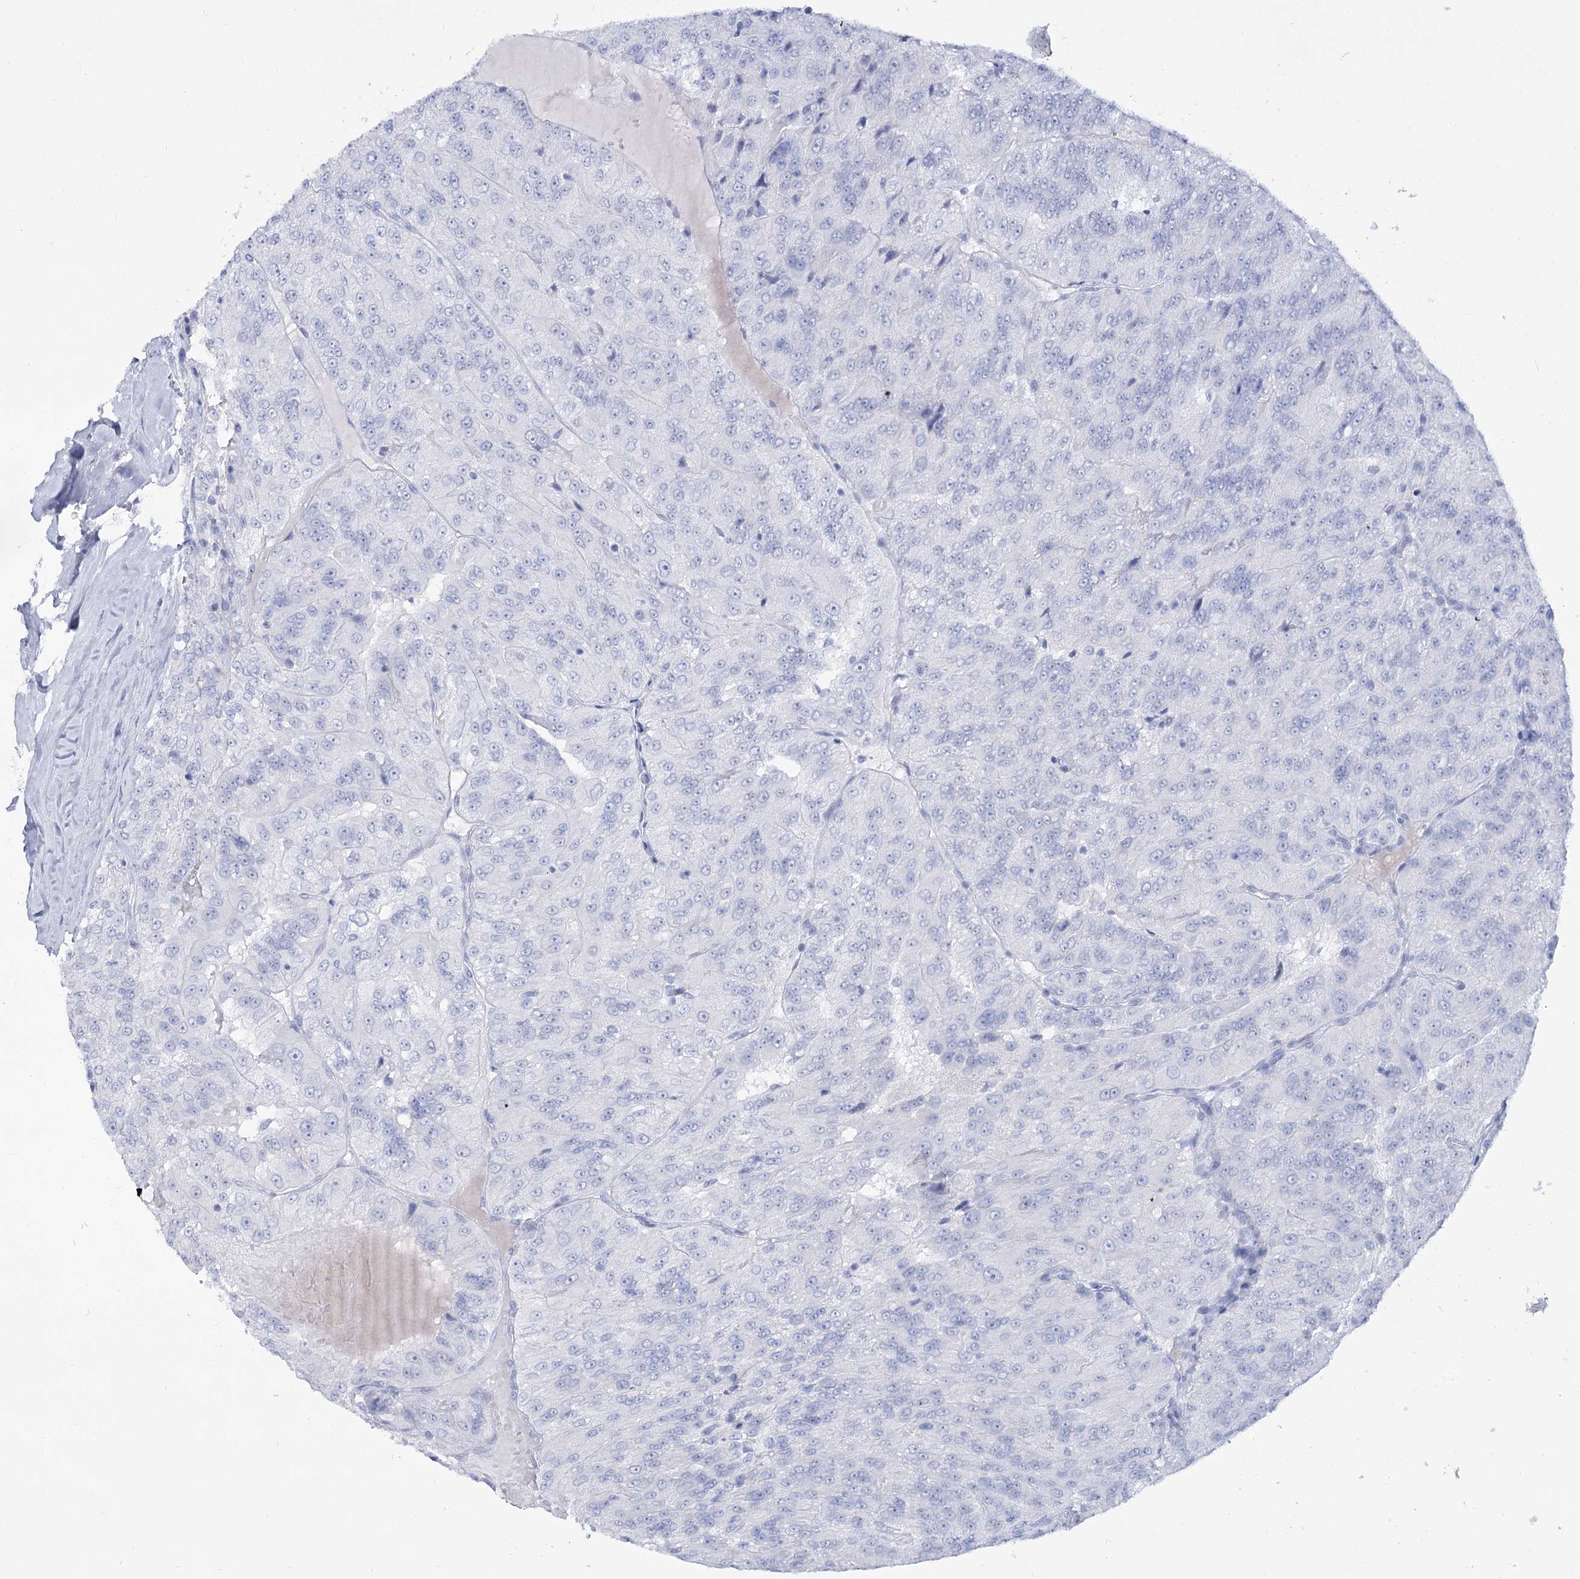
{"staining": {"intensity": "negative", "quantity": "none", "location": "none"}, "tissue": "renal cancer", "cell_type": "Tumor cells", "image_type": "cancer", "snomed": [{"axis": "morphology", "description": "Adenocarcinoma, NOS"}, {"axis": "topography", "description": "Kidney"}], "caption": "A photomicrograph of renal cancer stained for a protein exhibits no brown staining in tumor cells.", "gene": "RNF186", "patient": {"sex": "female", "age": 63}}